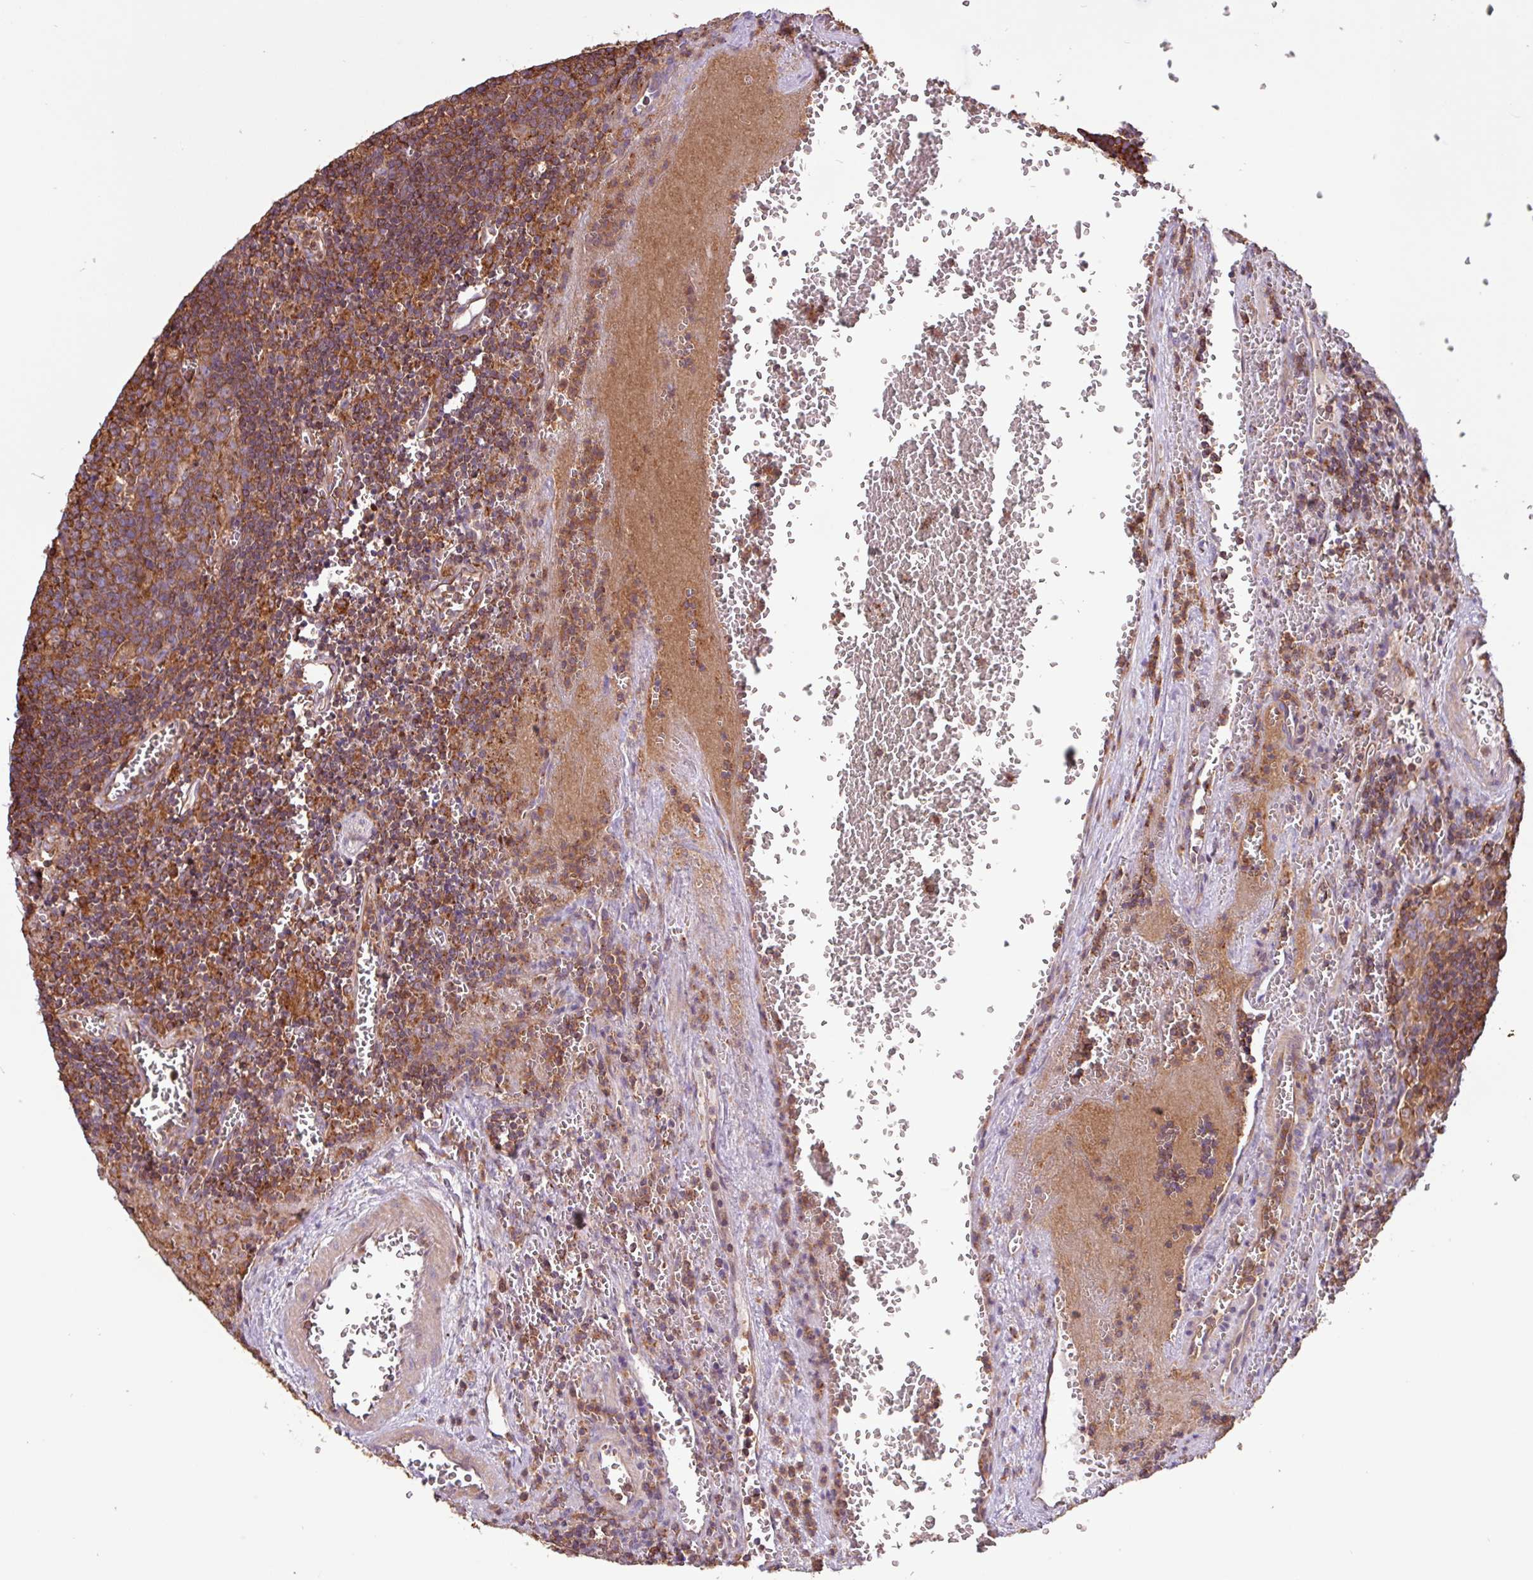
{"staining": {"intensity": "strong", "quantity": ">75%", "location": "cytoplasmic/membranous"}, "tissue": "lymph node", "cell_type": "Germinal center cells", "image_type": "normal", "snomed": [{"axis": "morphology", "description": "Normal tissue, NOS"}, {"axis": "topography", "description": "Lymph node"}], "caption": "Protein positivity by immunohistochemistry demonstrates strong cytoplasmic/membranous positivity in approximately >75% of germinal center cells in unremarkable lymph node. (DAB = brown stain, brightfield microscopy at high magnification).", "gene": "ACTR3B", "patient": {"sex": "male", "age": 50}}